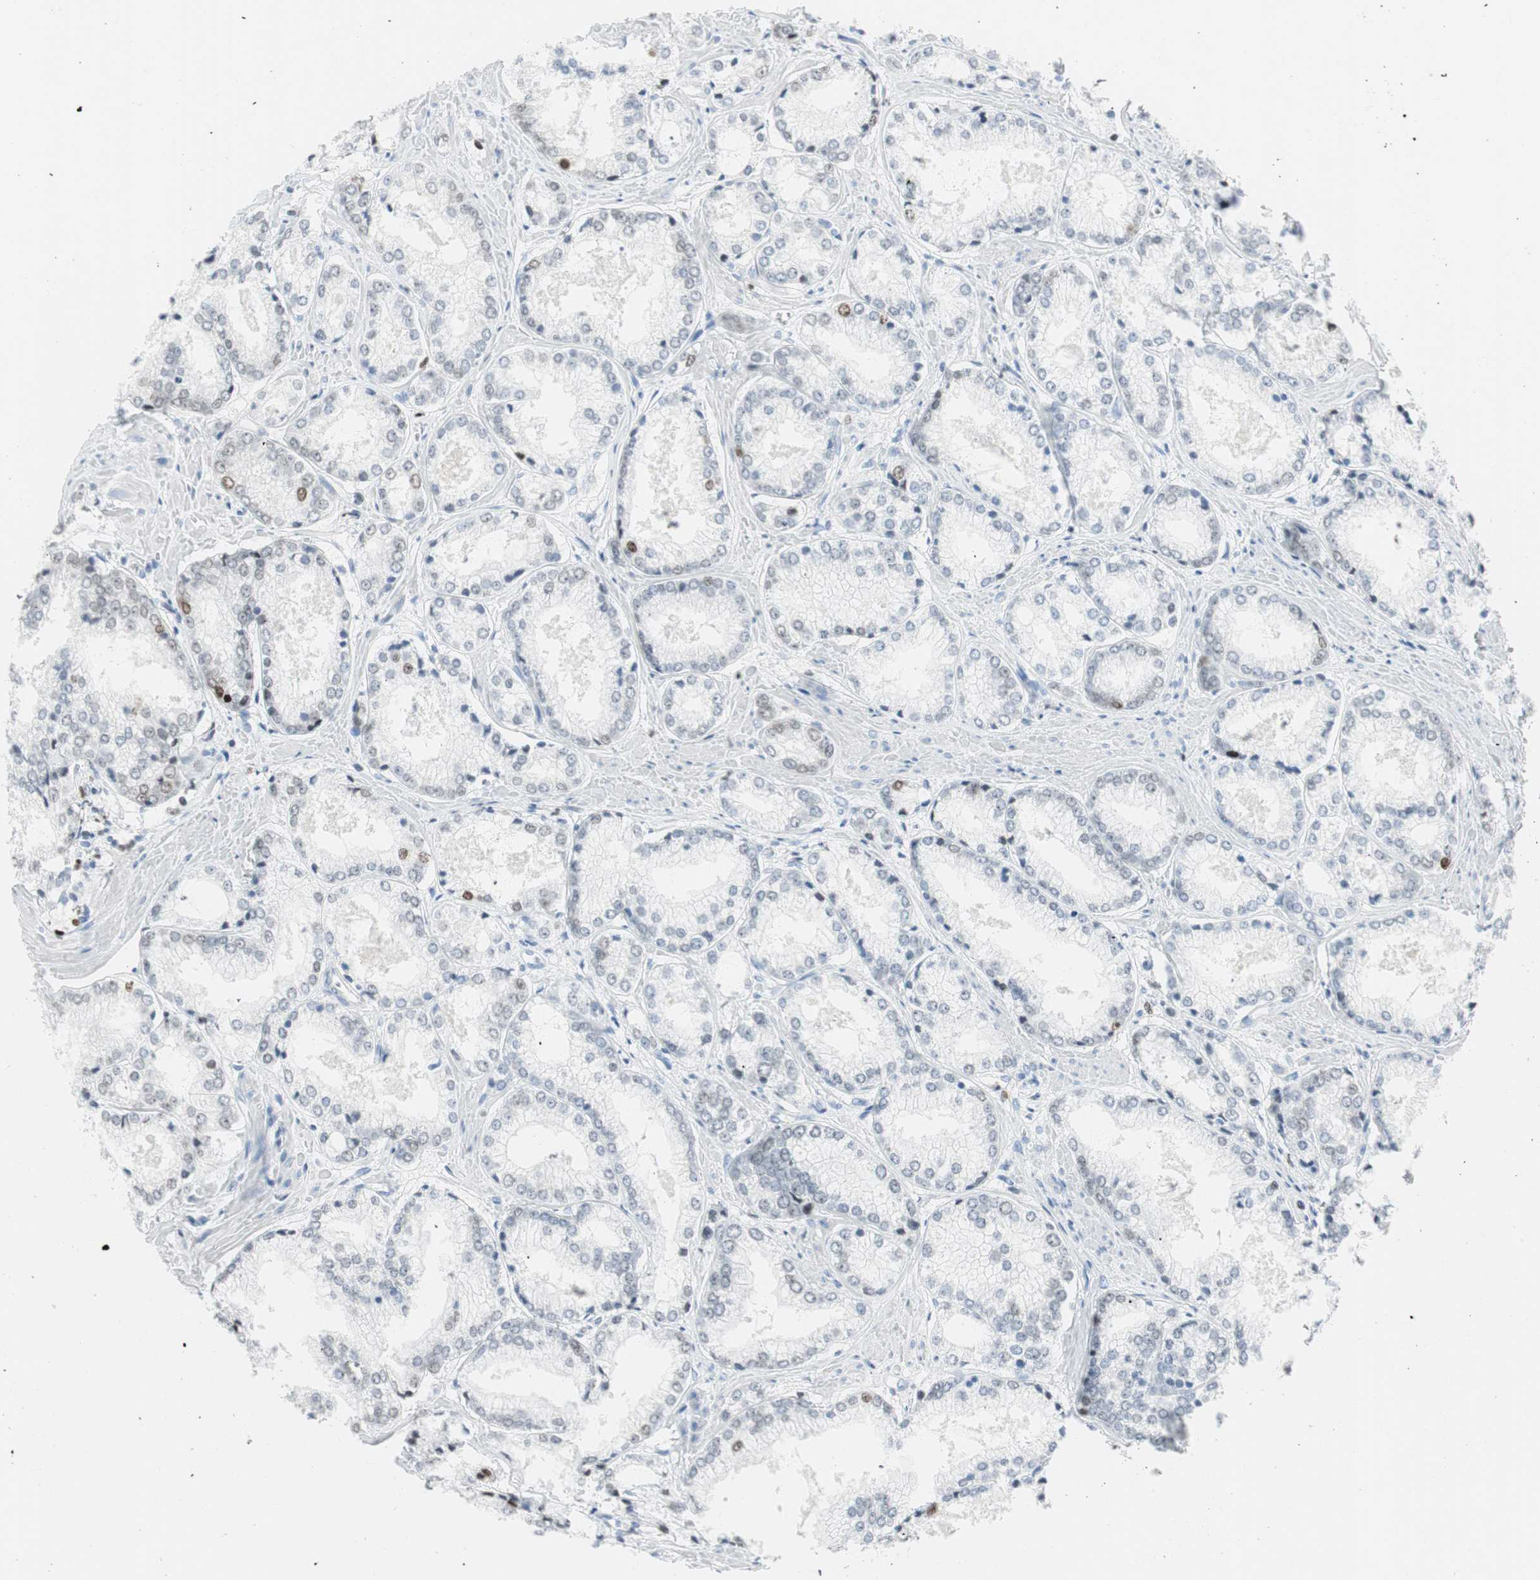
{"staining": {"intensity": "moderate", "quantity": "<25%", "location": "nuclear"}, "tissue": "prostate cancer", "cell_type": "Tumor cells", "image_type": "cancer", "snomed": [{"axis": "morphology", "description": "Adenocarcinoma, Low grade"}, {"axis": "topography", "description": "Prostate"}], "caption": "Prostate adenocarcinoma (low-grade) stained for a protein (brown) displays moderate nuclear positive staining in approximately <25% of tumor cells.", "gene": "EZH2", "patient": {"sex": "male", "age": 64}}